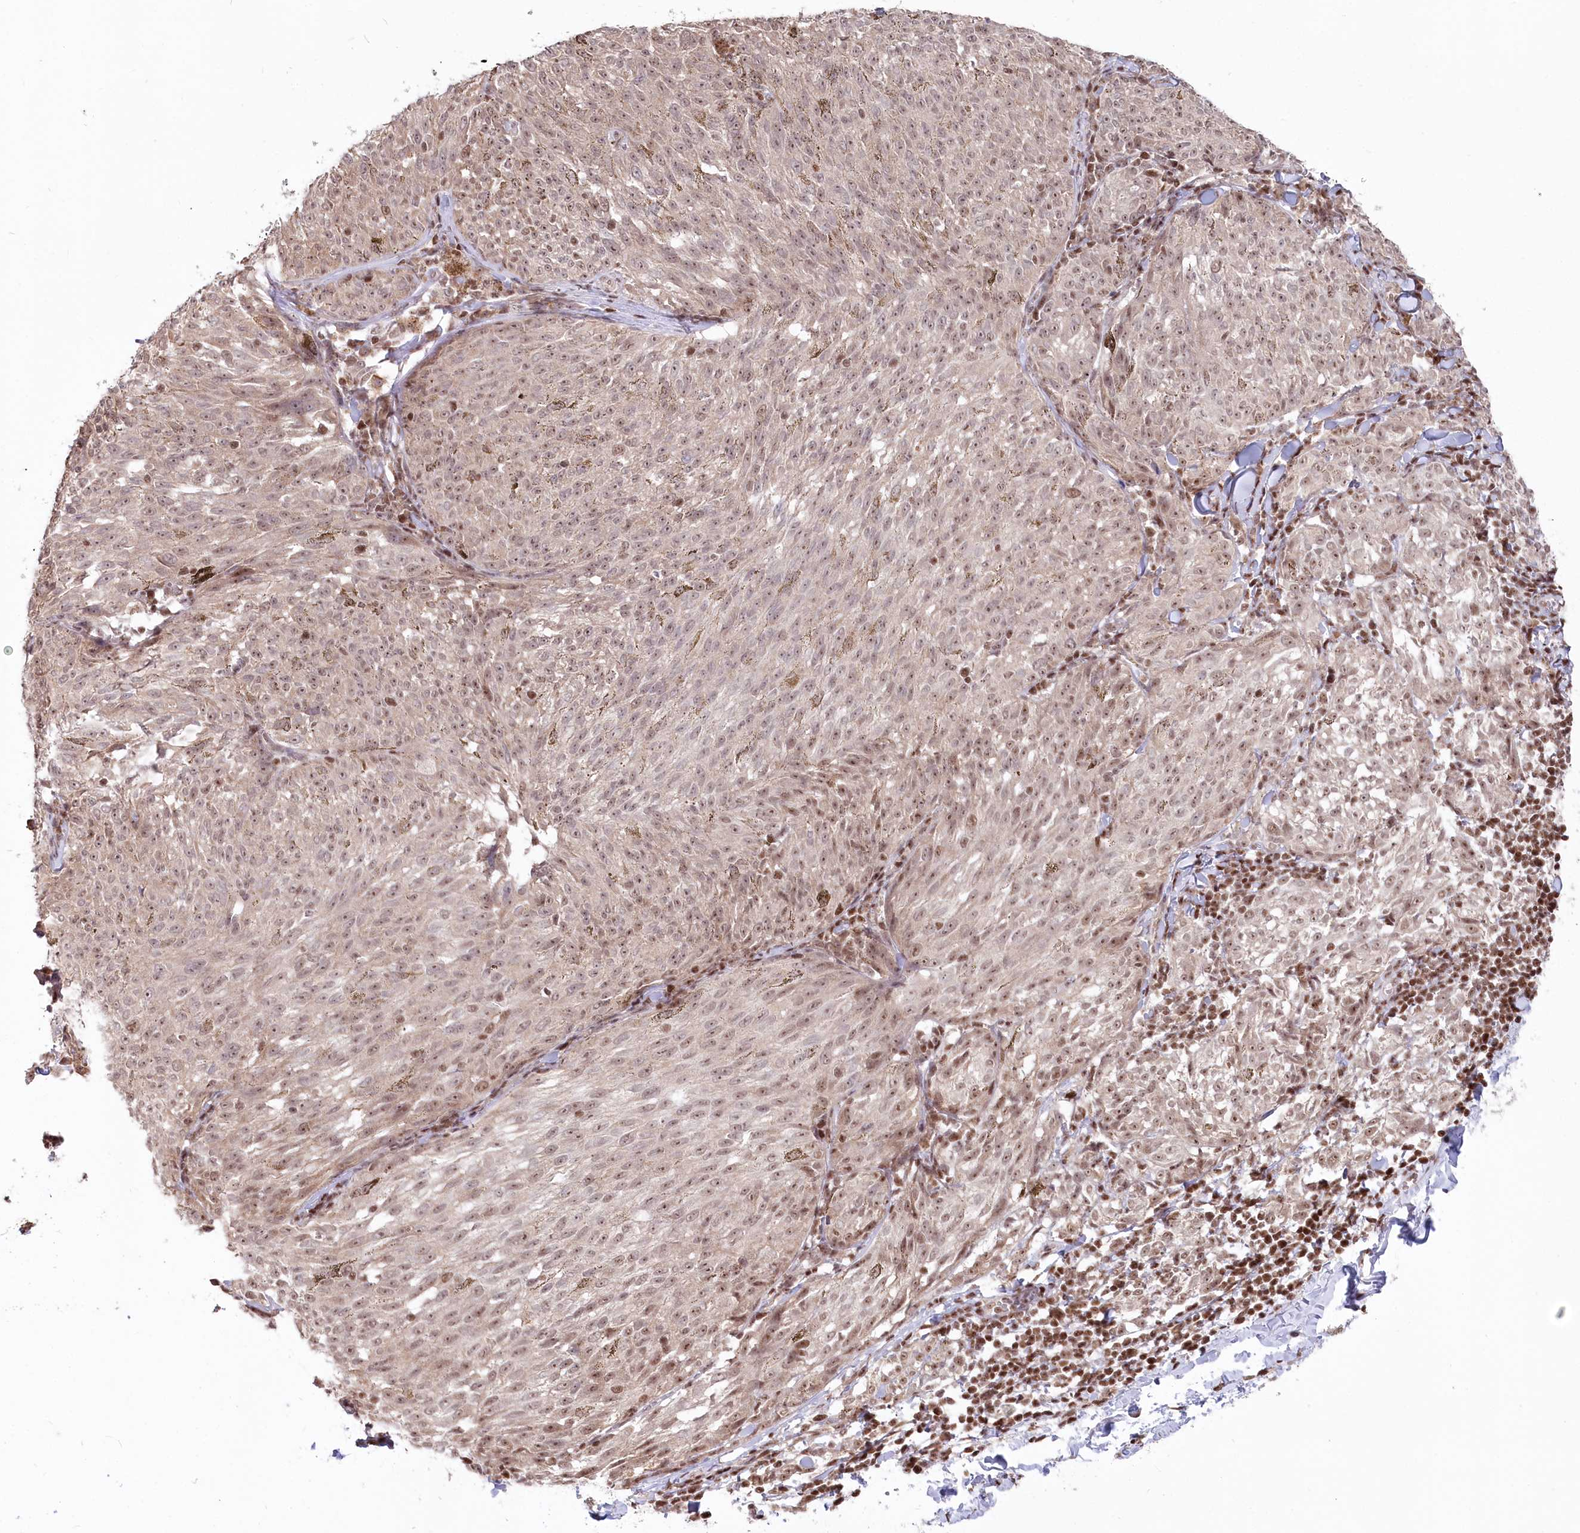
{"staining": {"intensity": "weak", "quantity": "25%-75%", "location": "nuclear"}, "tissue": "melanoma", "cell_type": "Tumor cells", "image_type": "cancer", "snomed": [{"axis": "morphology", "description": "Malignant melanoma, NOS"}, {"axis": "topography", "description": "Skin"}], "caption": "Protein expression analysis of human malignant melanoma reveals weak nuclear staining in about 25%-75% of tumor cells. The staining was performed using DAB to visualize the protein expression in brown, while the nuclei were stained in blue with hematoxylin (Magnification: 20x).", "gene": "CGGBP1", "patient": {"sex": "female", "age": 72}}